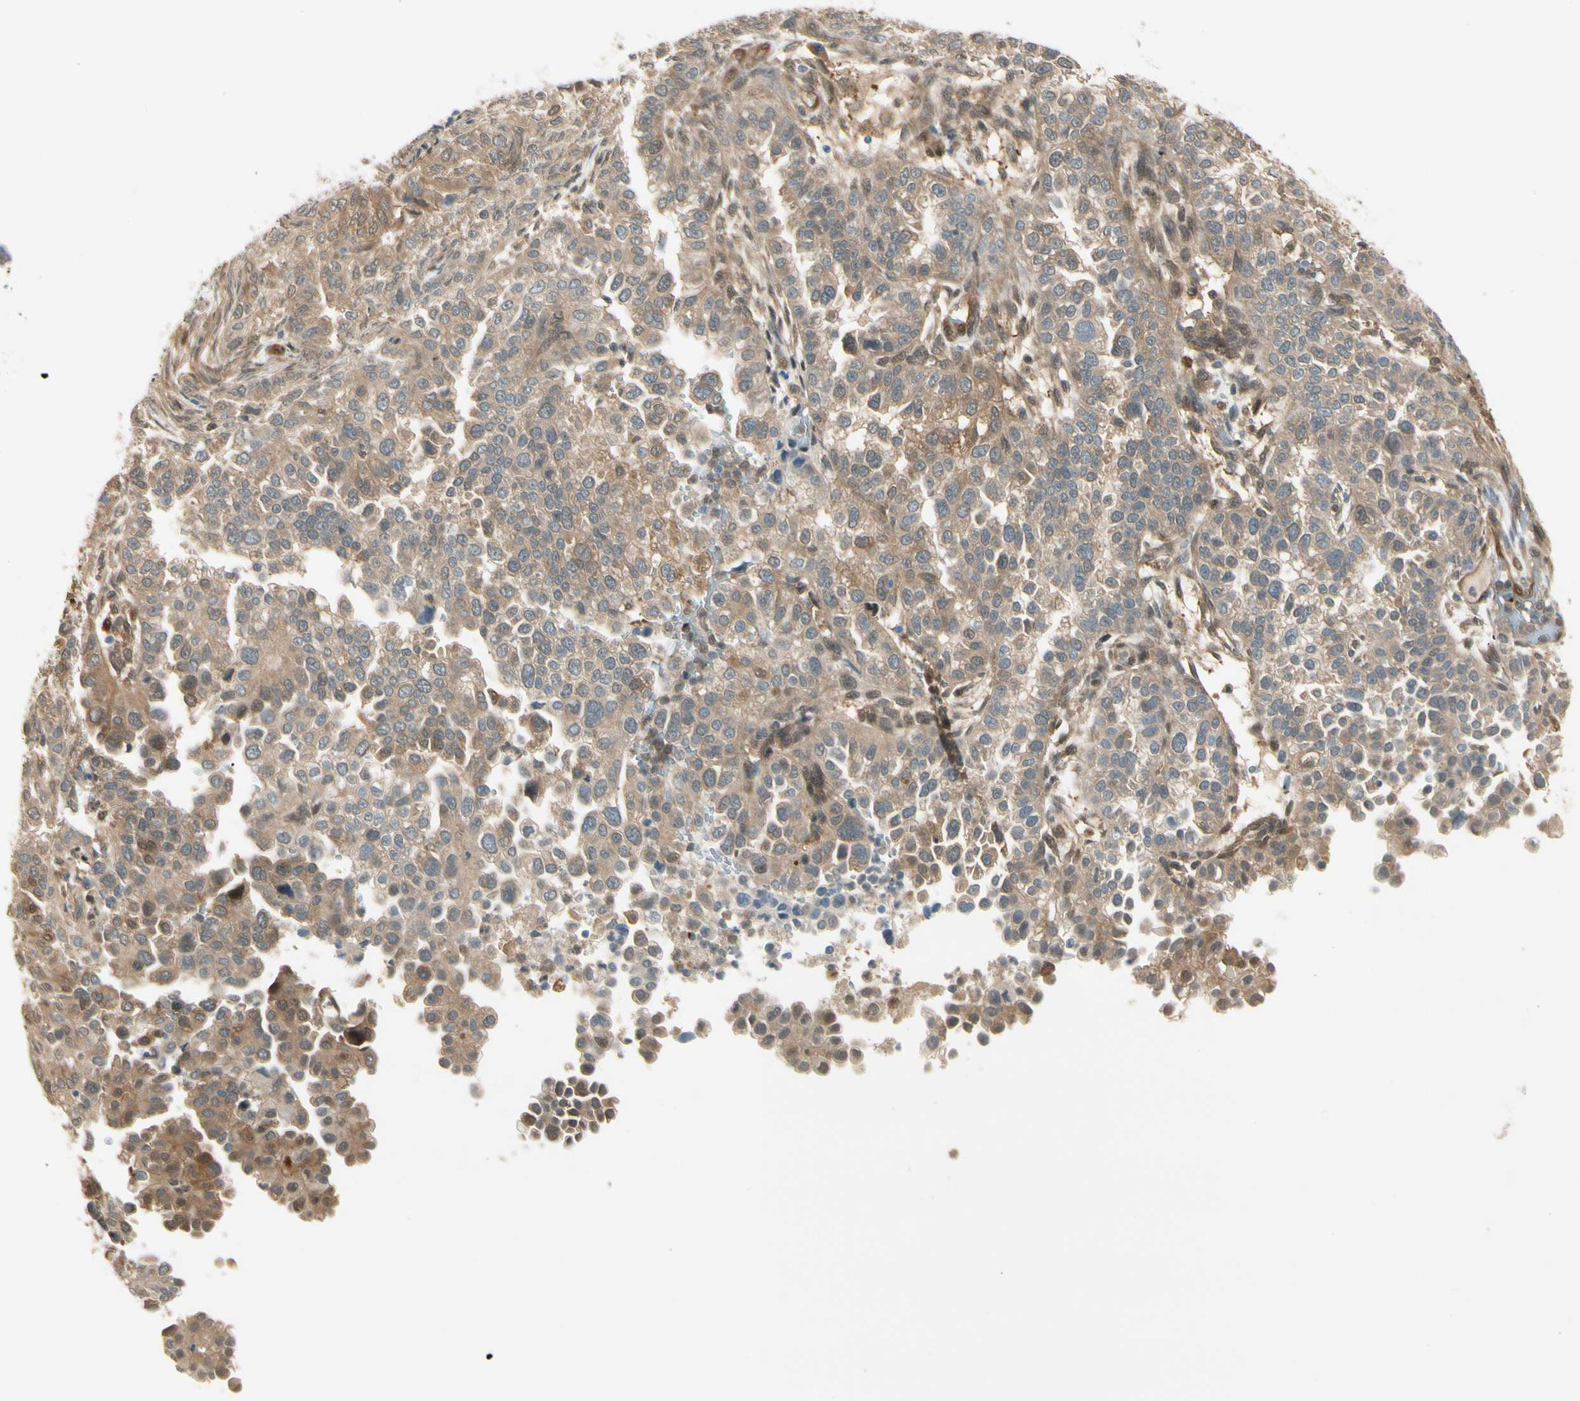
{"staining": {"intensity": "moderate", "quantity": ">75%", "location": "cytoplasmic/membranous"}, "tissue": "endometrial cancer", "cell_type": "Tumor cells", "image_type": "cancer", "snomed": [{"axis": "morphology", "description": "Adenocarcinoma, NOS"}, {"axis": "topography", "description": "Endometrium"}], "caption": "Moderate cytoplasmic/membranous expression is appreciated in approximately >75% of tumor cells in endometrial cancer (adenocarcinoma).", "gene": "SERPINB6", "patient": {"sex": "female", "age": 85}}